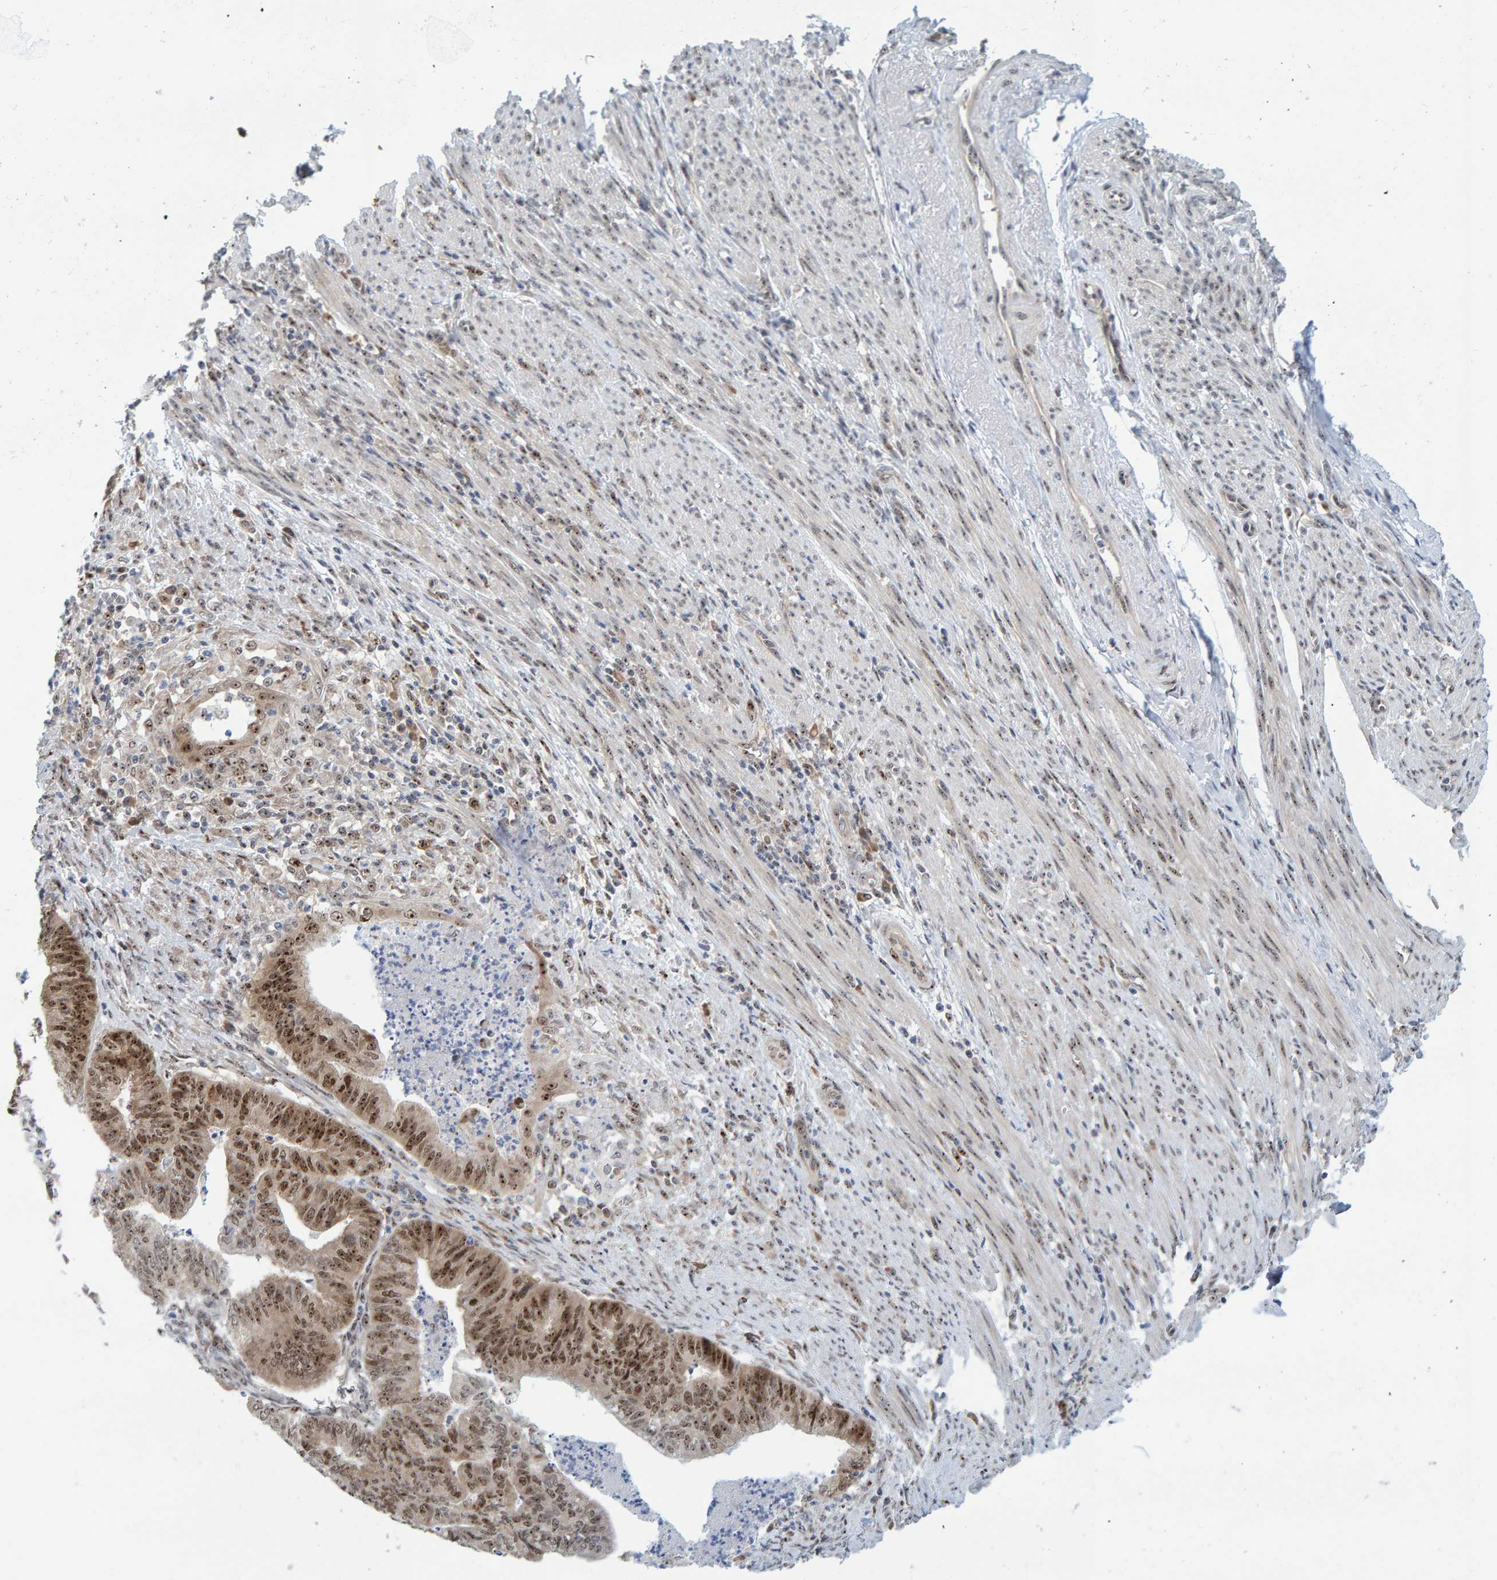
{"staining": {"intensity": "moderate", "quantity": ">75%", "location": "cytoplasmic/membranous,nuclear"}, "tissue": "endometrial cancer", "cell_type": "Tumor cells", "image_type": "cancer", "snomed": [{"axis": "morphology", "description": "Polyp, NOS"}, {"axis": "morphology", "description": "Adenocarcinoma, NOS"}, {"axis": "morphology", "description": "Adenoma, NOS"}, {"axis": "topography", "description": "Endometrium"}], "caption": "Immunohistochemical staining of adenocarcinoma (endometrial) shows medium levels of moderate cytoplasmic/membranous and nuclear expression in approximately >75% of tumor cells.", "gene": "POLR1E", "patient": {"sex": "female", "age": 79}}